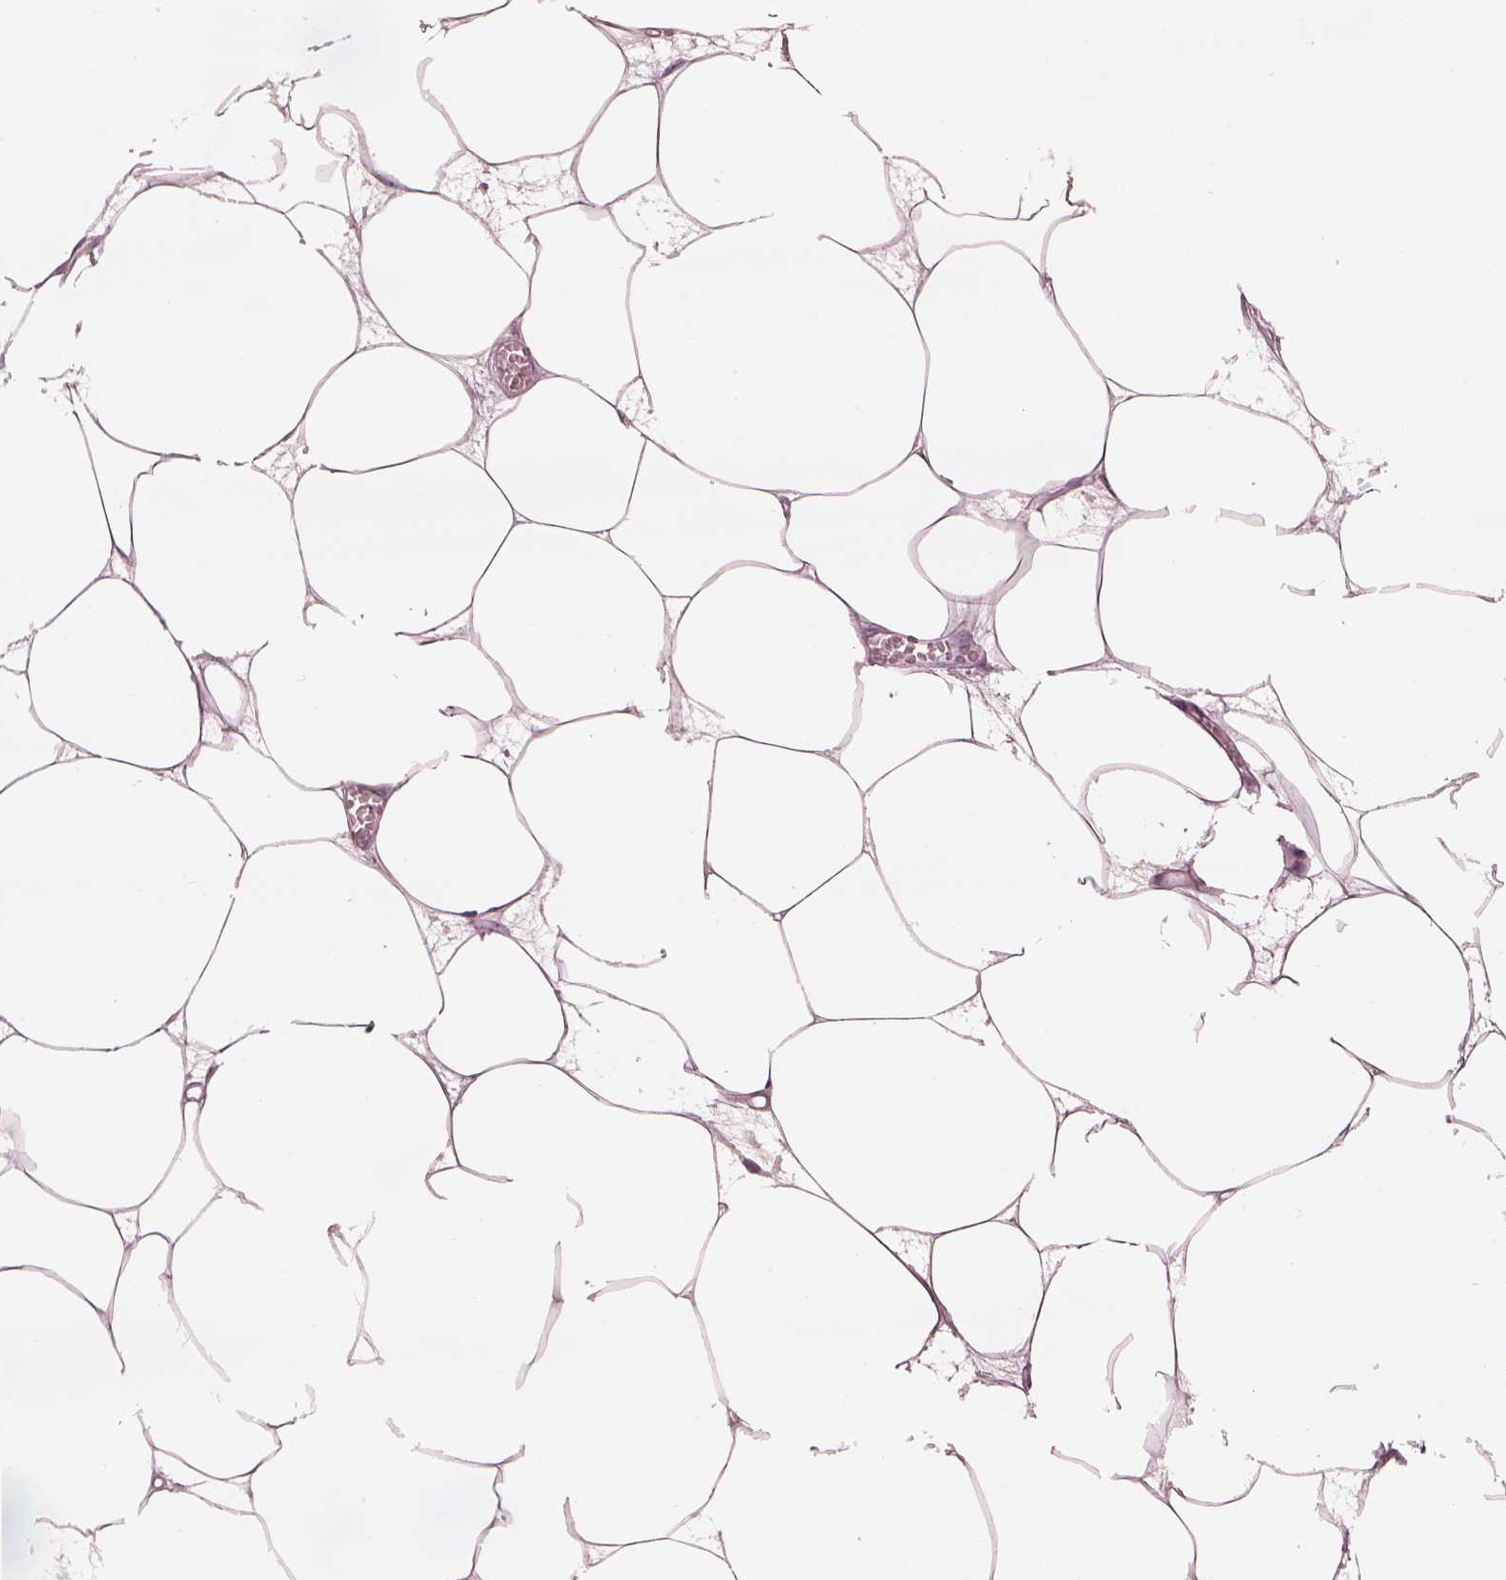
{"staining": {"intensity": "negative", "quantity": "none", "location": "none"}, "tissue": "breast", "cell_type": "Adipocytes", "image_type": "normal", "snomed": [{"axis": "morphology", "description": "Normal tissue, NOS"}, {"axis": "topography", "description": "Breast"}], "caption": "Breast stained for a protein using immunohistochemistry (IHC) exhibits no staining adipocytes.", "gene": "MIA", "patient": {"sex": "female", "age": 45}}